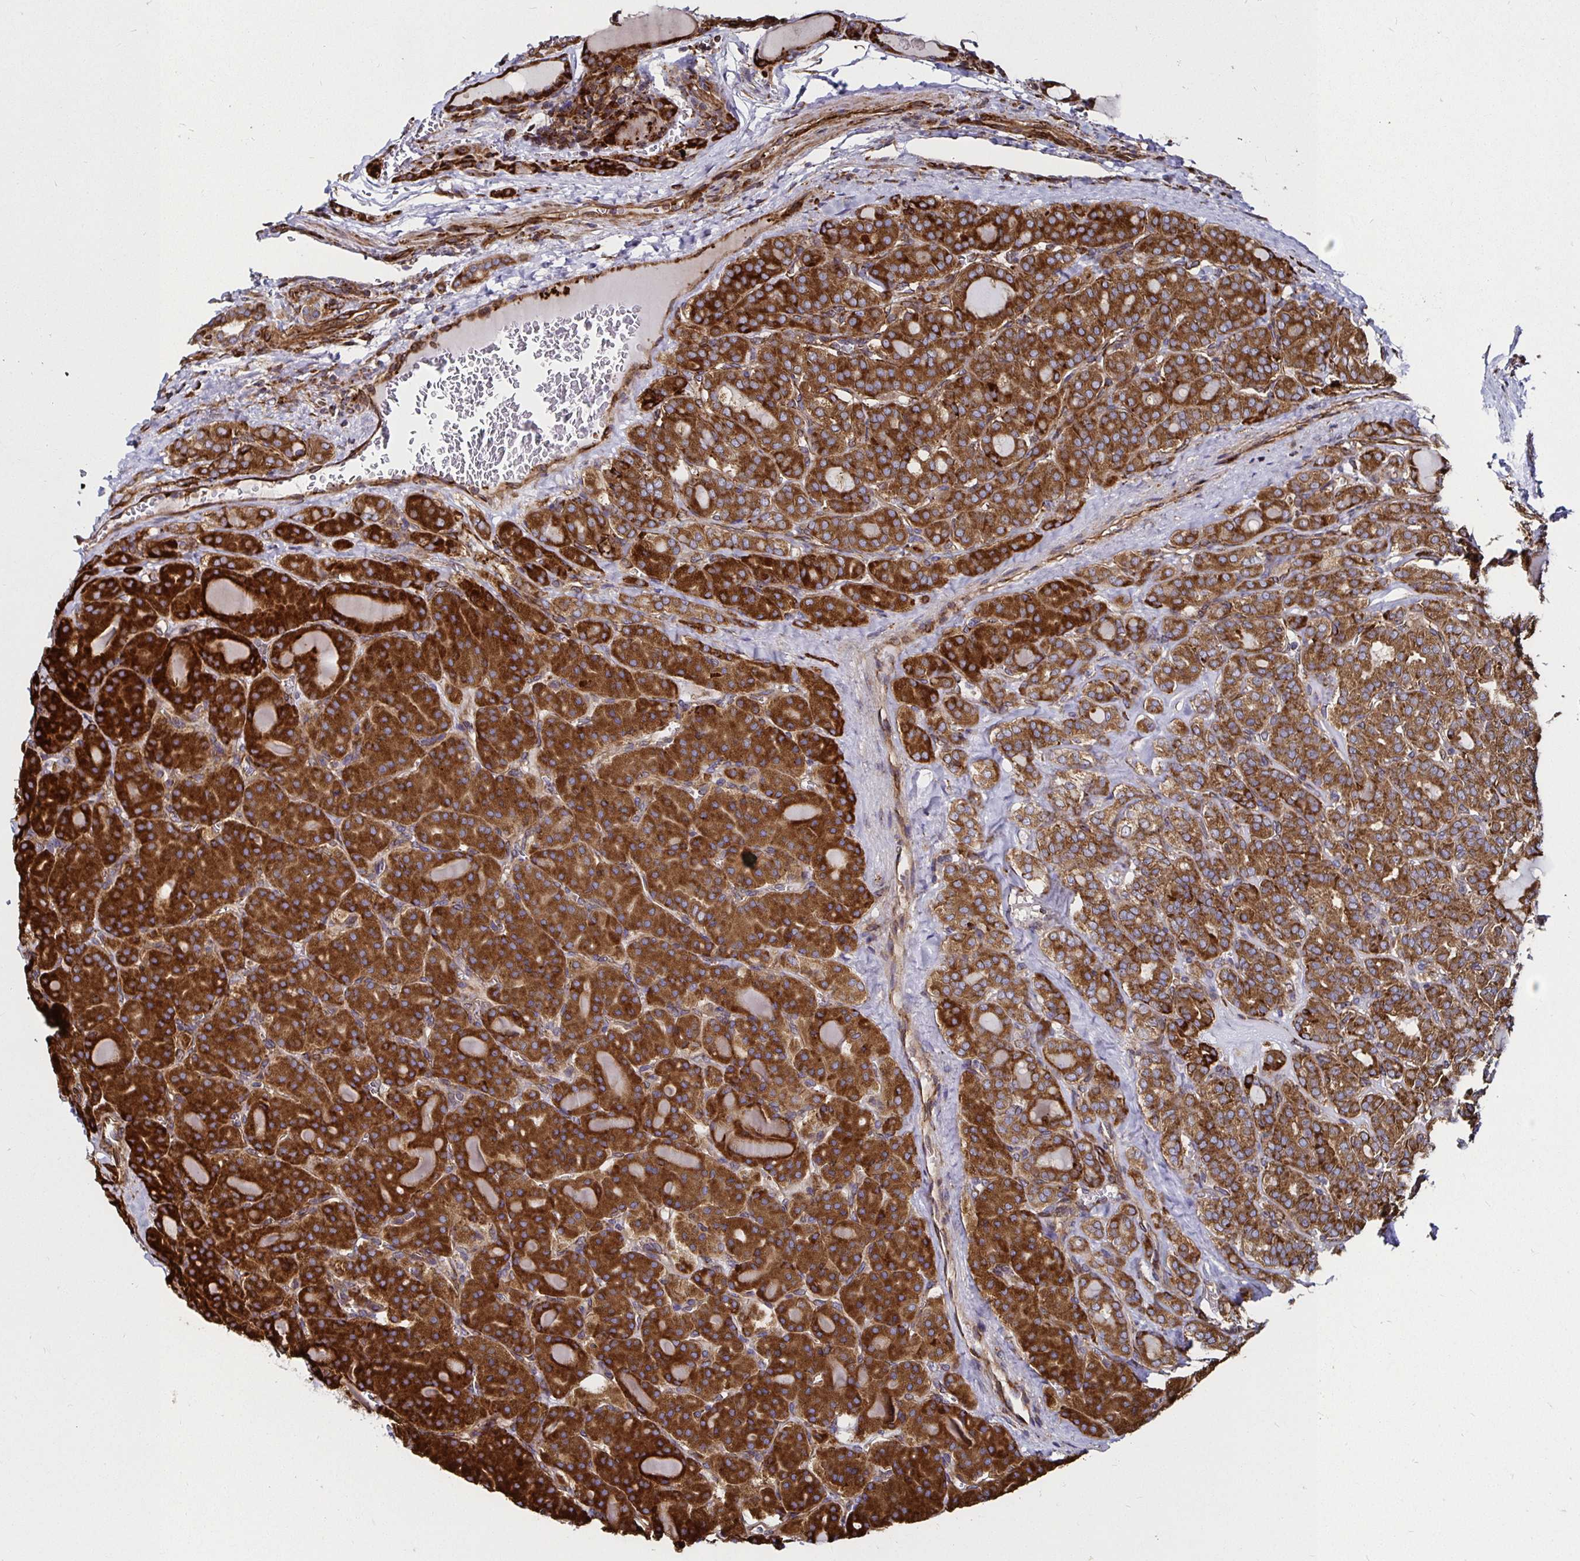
{"staining": {"intensity": "strong", "quantity": ">75%", "location": "cytoplasmic/membranous"}, "tissue": "thyroid cancer", "cell_type": "Tumor cells", "image_type": "cancer", "snomed": [{"axis": "morphology", "description": "Normal tissue, NOS"}, {"axis": "morphology", "description": "Follicular adenoma carcinoma, NOS"}, {"axis": "topography", "description": "Thyroid gland"}], "caption": "Brown immunohistochemical staining in thyroid cancer demonstrates strong cytoplasmic/membranous positivity in about >75% of tumor cells.", "gene": "SMYD3", "patient": {"sex": "female", "age": 31}}